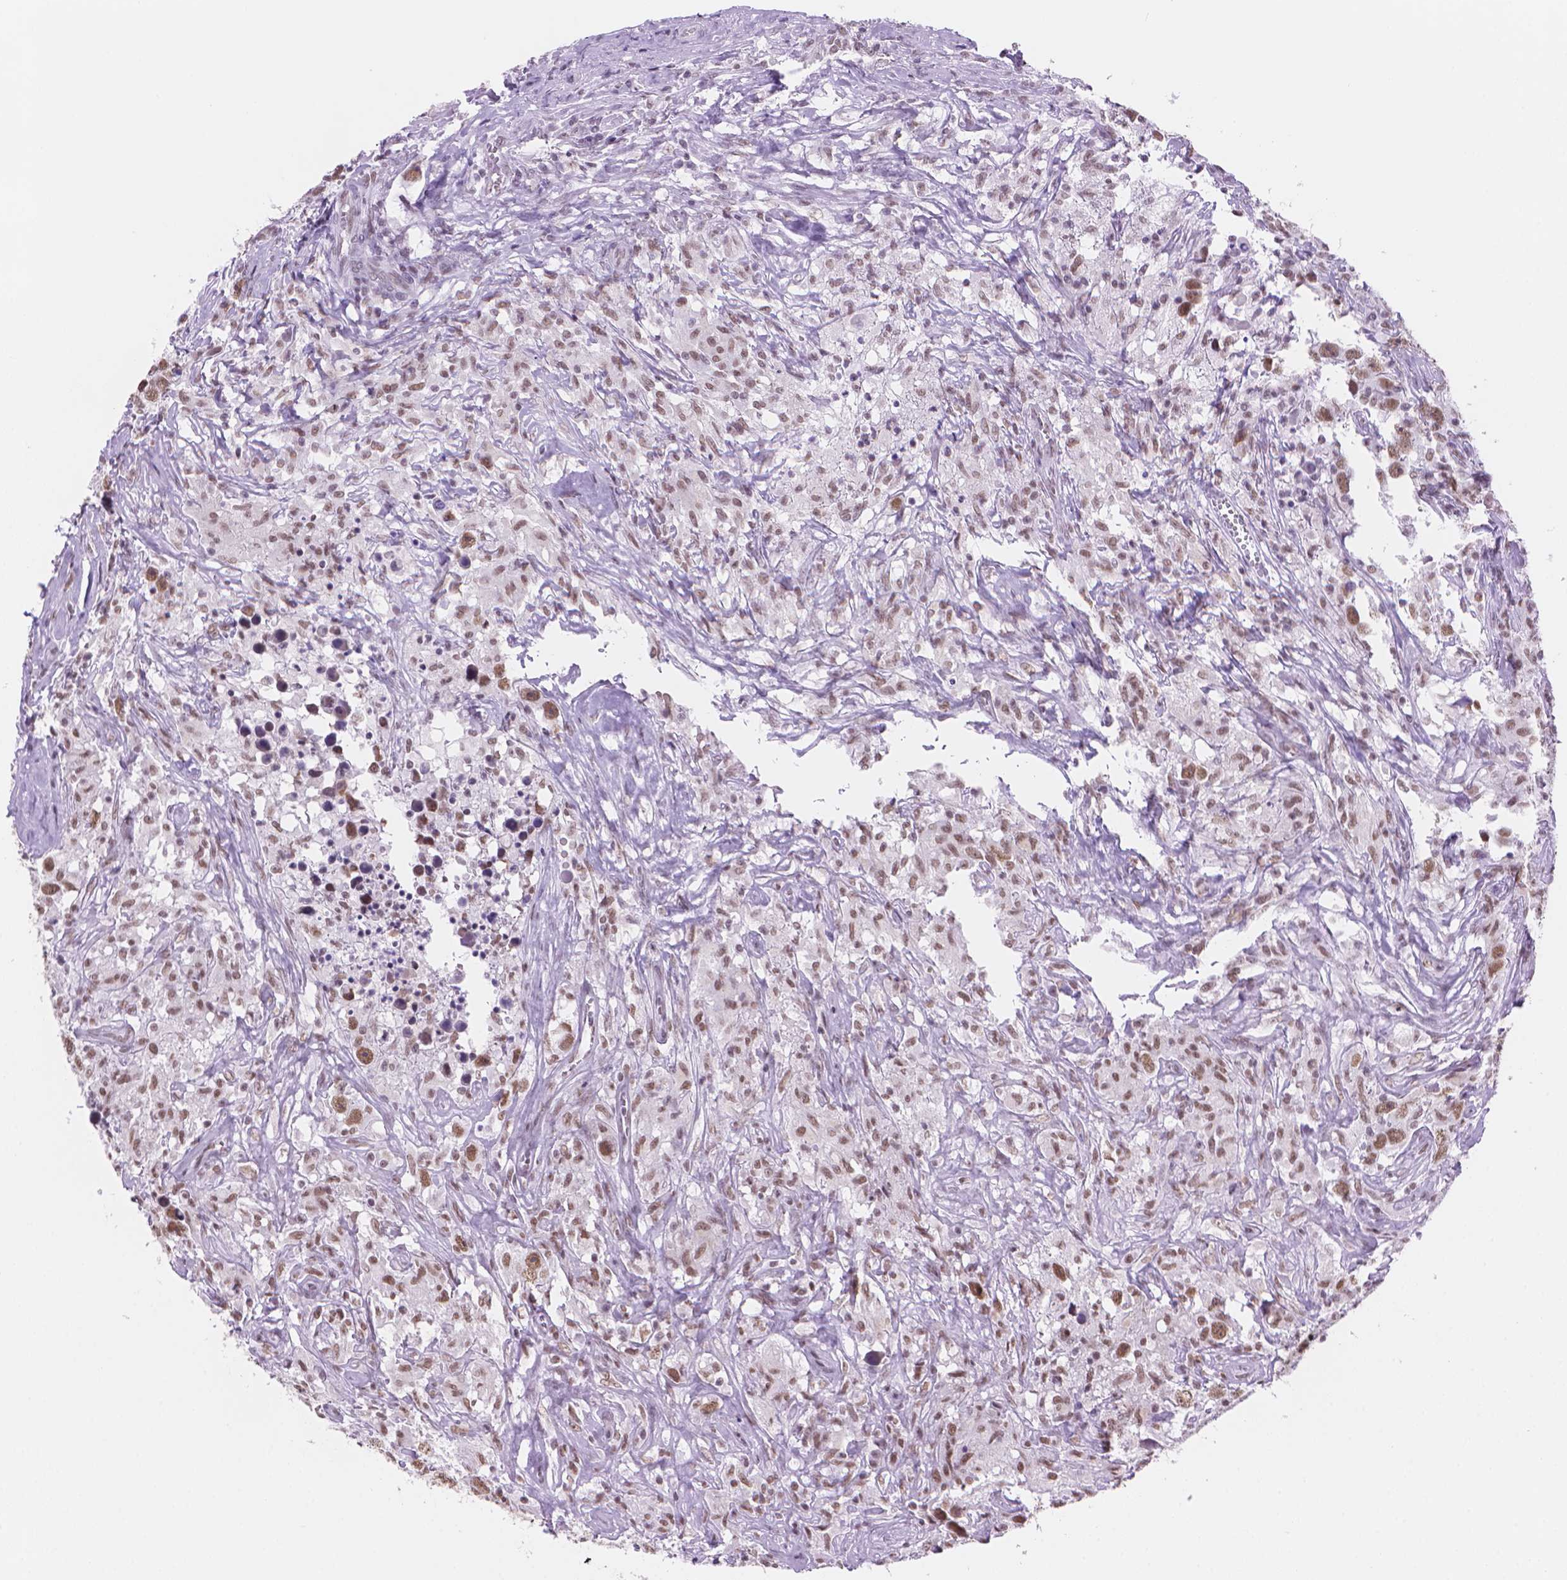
{"staining": {"intensity": "moderate", "quantity": ">75%", "location": "nuclear"}, "tissue": "testis cancer", "cell_type": "Tumor cells", "image_type": "cancer", "snomed": [{"axis": "morphology", "description": "Seminoma, NOS"}, {"axis": "topography", "description": "Testis"}], "caption": "Human testis seminoma stained with a brown dye reveals moderate nuclear positive staining in approximately >75% of tumor cells.", "gene": "RPA4", "patient": {"sex": "male", "age": 49}}